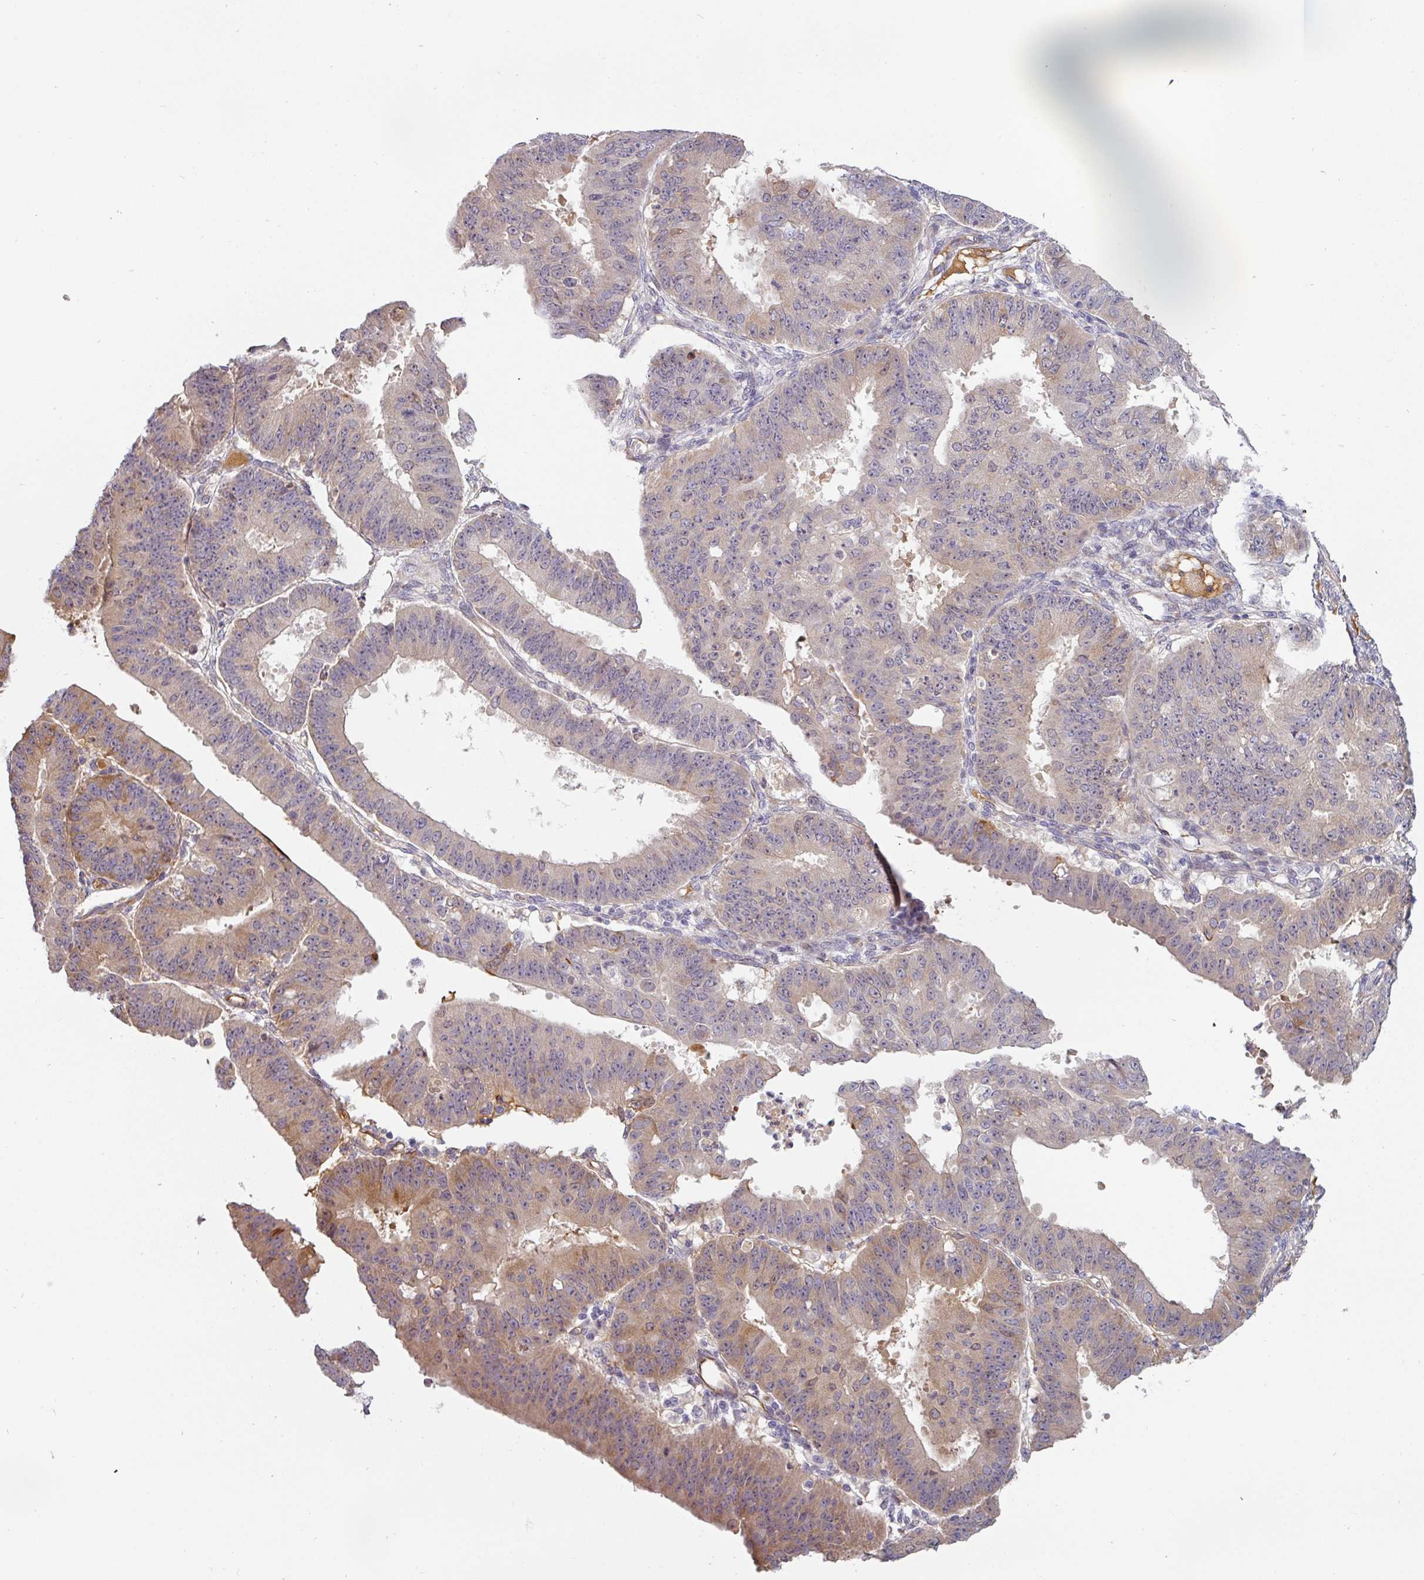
{"staining": {"intensity": "moderate", "quantity": "<25%", "location": "cytoplasmic/membranous"}, "tissue": "ovarian cancer", "cell_type": "Tumor cells", "image_type": "cancer", "snomed": [{"axis": "morphology", "description": "Carcinoma, endometroid"}, {"axis": "topography", "description": "Appendix"}, {"axis": "topography", "description": "Ovary"}], "caption": "The micrograph shows staining of ovarian endometroid carcinoma, revealing moderate cytoplasmic/membranous protein positivity (brown color) within tumor cells. (DAB (3,3'-diaminobenzidine) IHC with brightfield microscopy, high magnification).", "gene": "CEP78", "patient": {"sex": "female", "age": 42}}